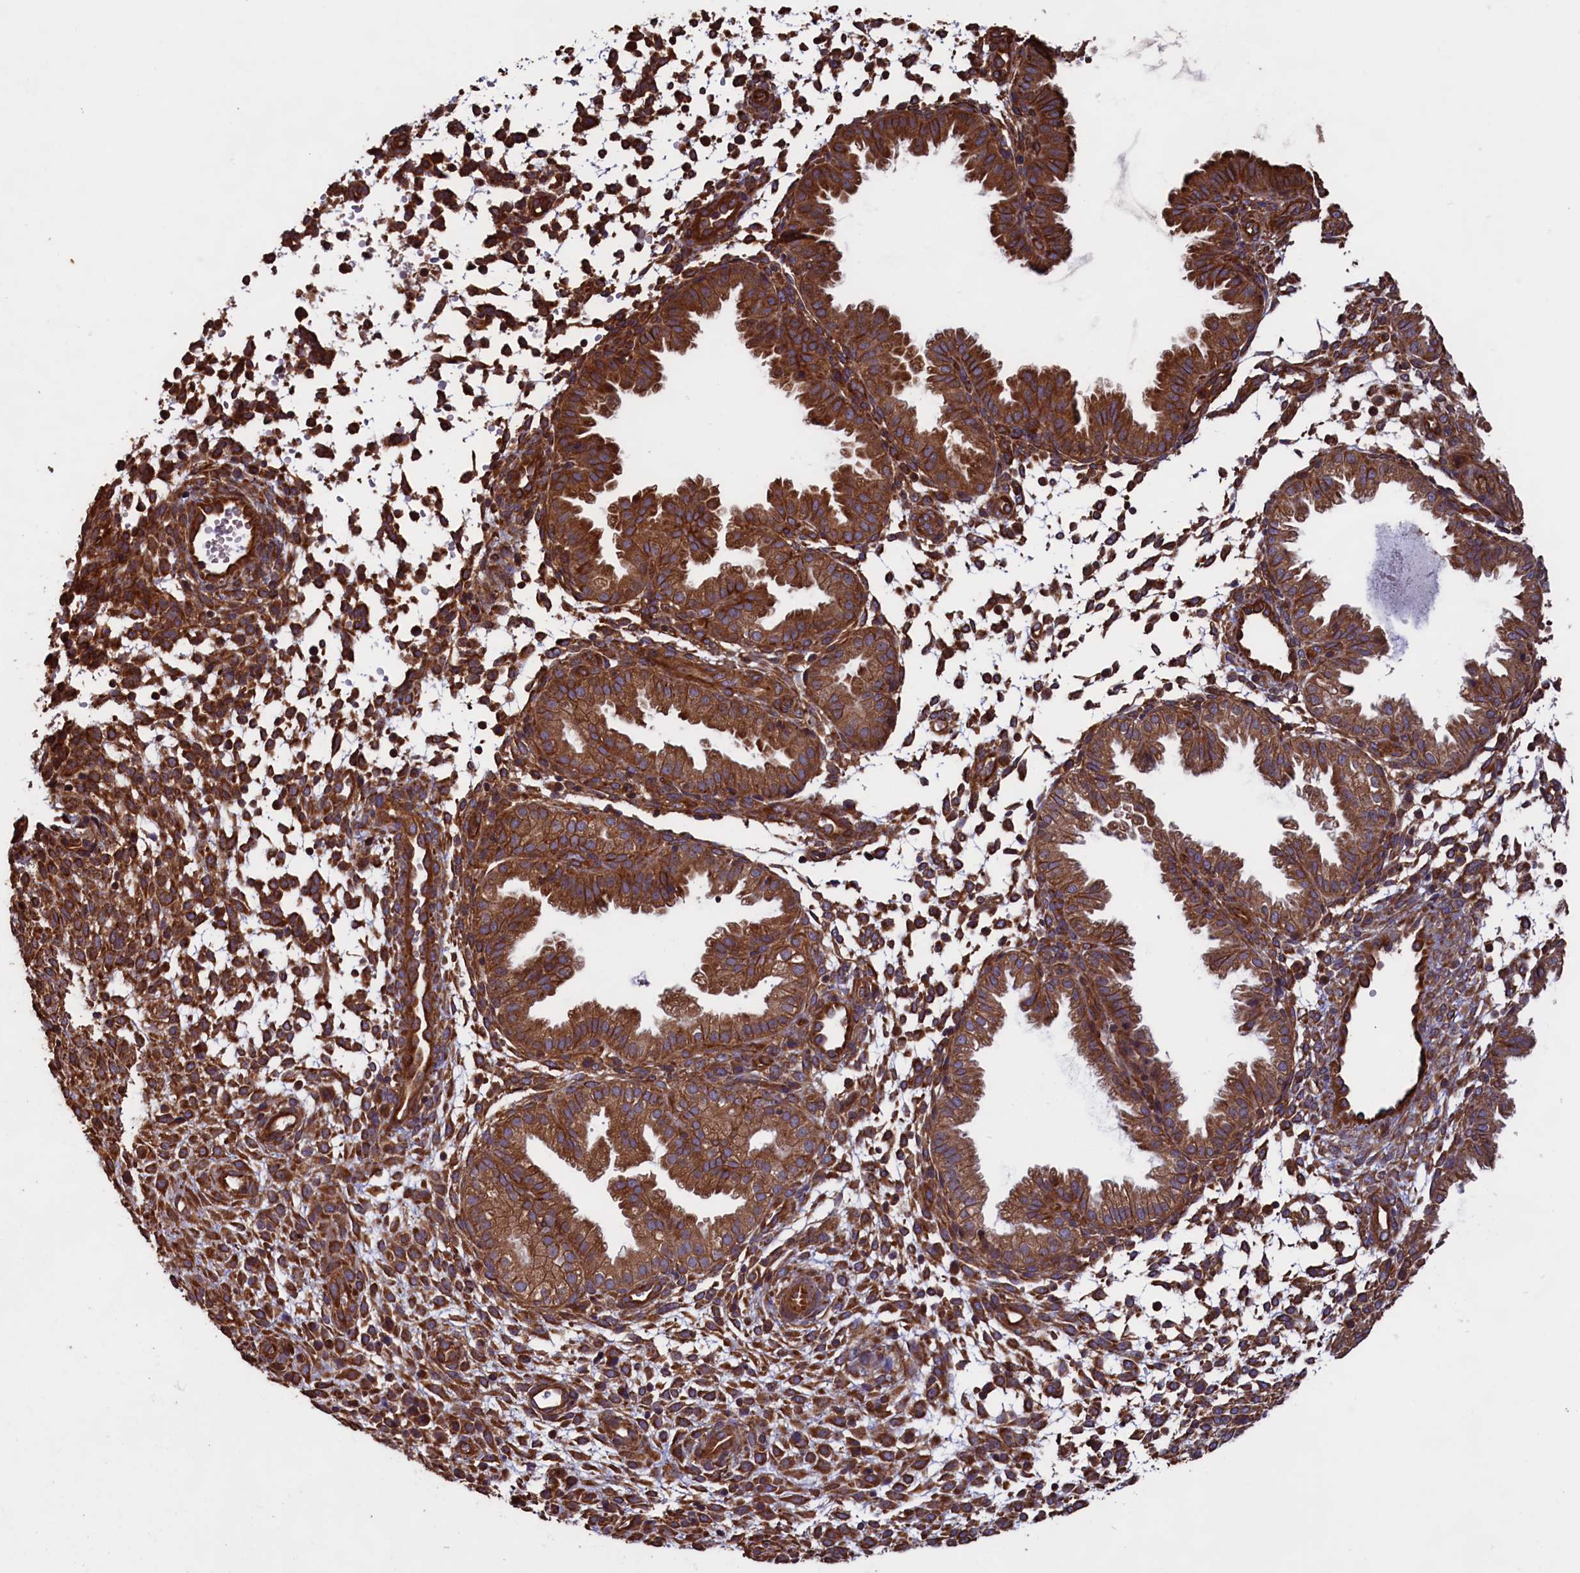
{"staining": {"intensity": "strong", "quantity": "25%-75%", "location": "cytoplasmic/membranous"}, "tissue": "endometrium", "cell_type": "Cells in endometrial stroma", "image_type": "normal", "snomed": [{"axis": "morphology", "description": "Normal tissue, NOS"}, {"axis": "topography", "description": "Endometrium"}], "caption": "Endometrium stained for a protein (brown) reveals strong cytoplasmic/membranous positive positivity in about 25%-75% of cells in endometrial stroma.", "gene": "CCDC124", "patient": {"sex": "female", "age": 33}}